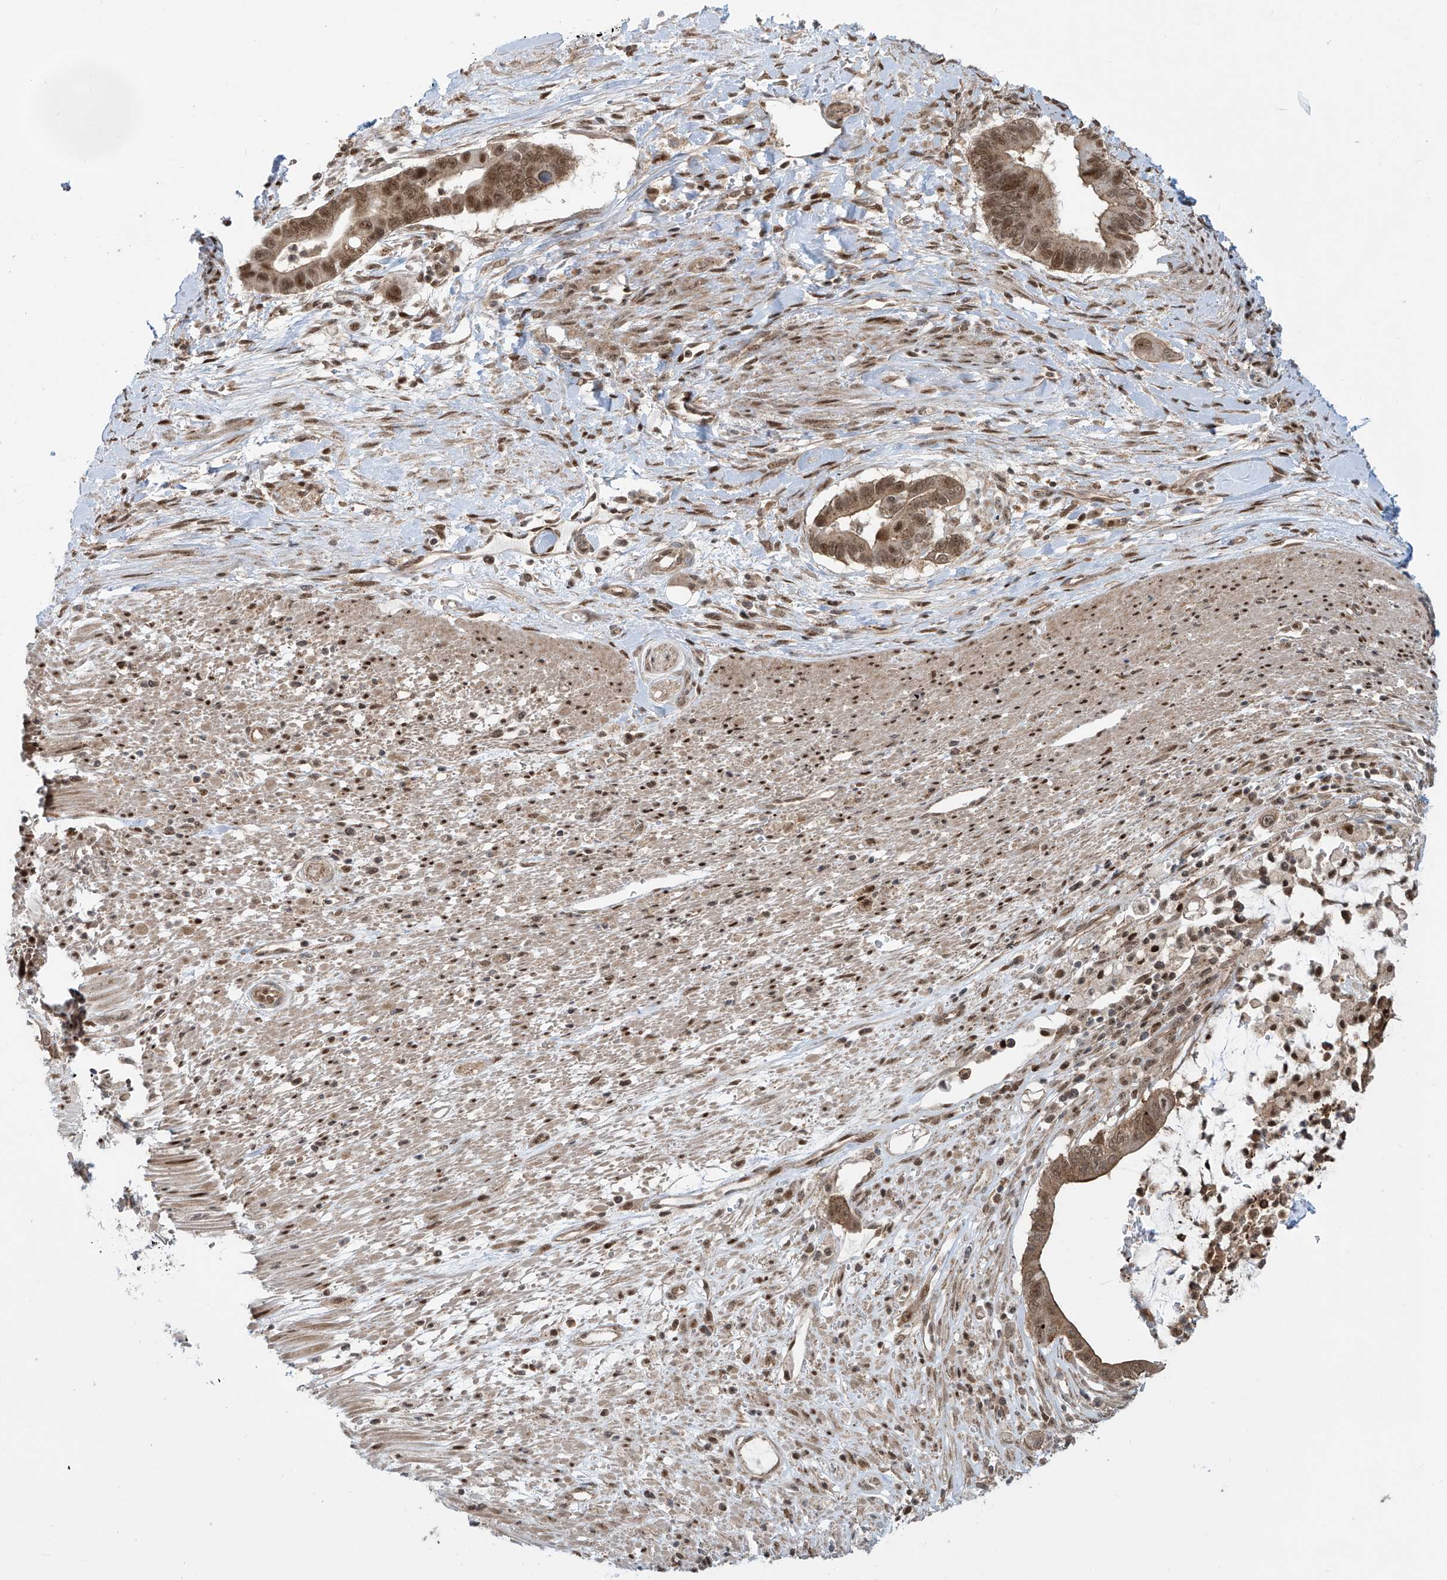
{"staining": {"intensity": "moderate", "quantity": ">75%", "location": "cytoplasmic/membranous,nuclear"}, "tissue": "pancreatic cancer", "cell_type": "Tumor cells", "image_type": "cancer", "snomed": [{"axis": "morphology", "description": "Adenocarcinoma, NOS"}, {"axis": "topography", "description": "Pancreas"}], "caption": "Pancreatic cancer (adenocarcinoma) stained with a brown dye reveals moderate cytoplasmic/membranous and nuclear positive staining in about >75% of tumor cells.", "gene": "LAGE3", "patient": {"sex": "male", "age": 68}}